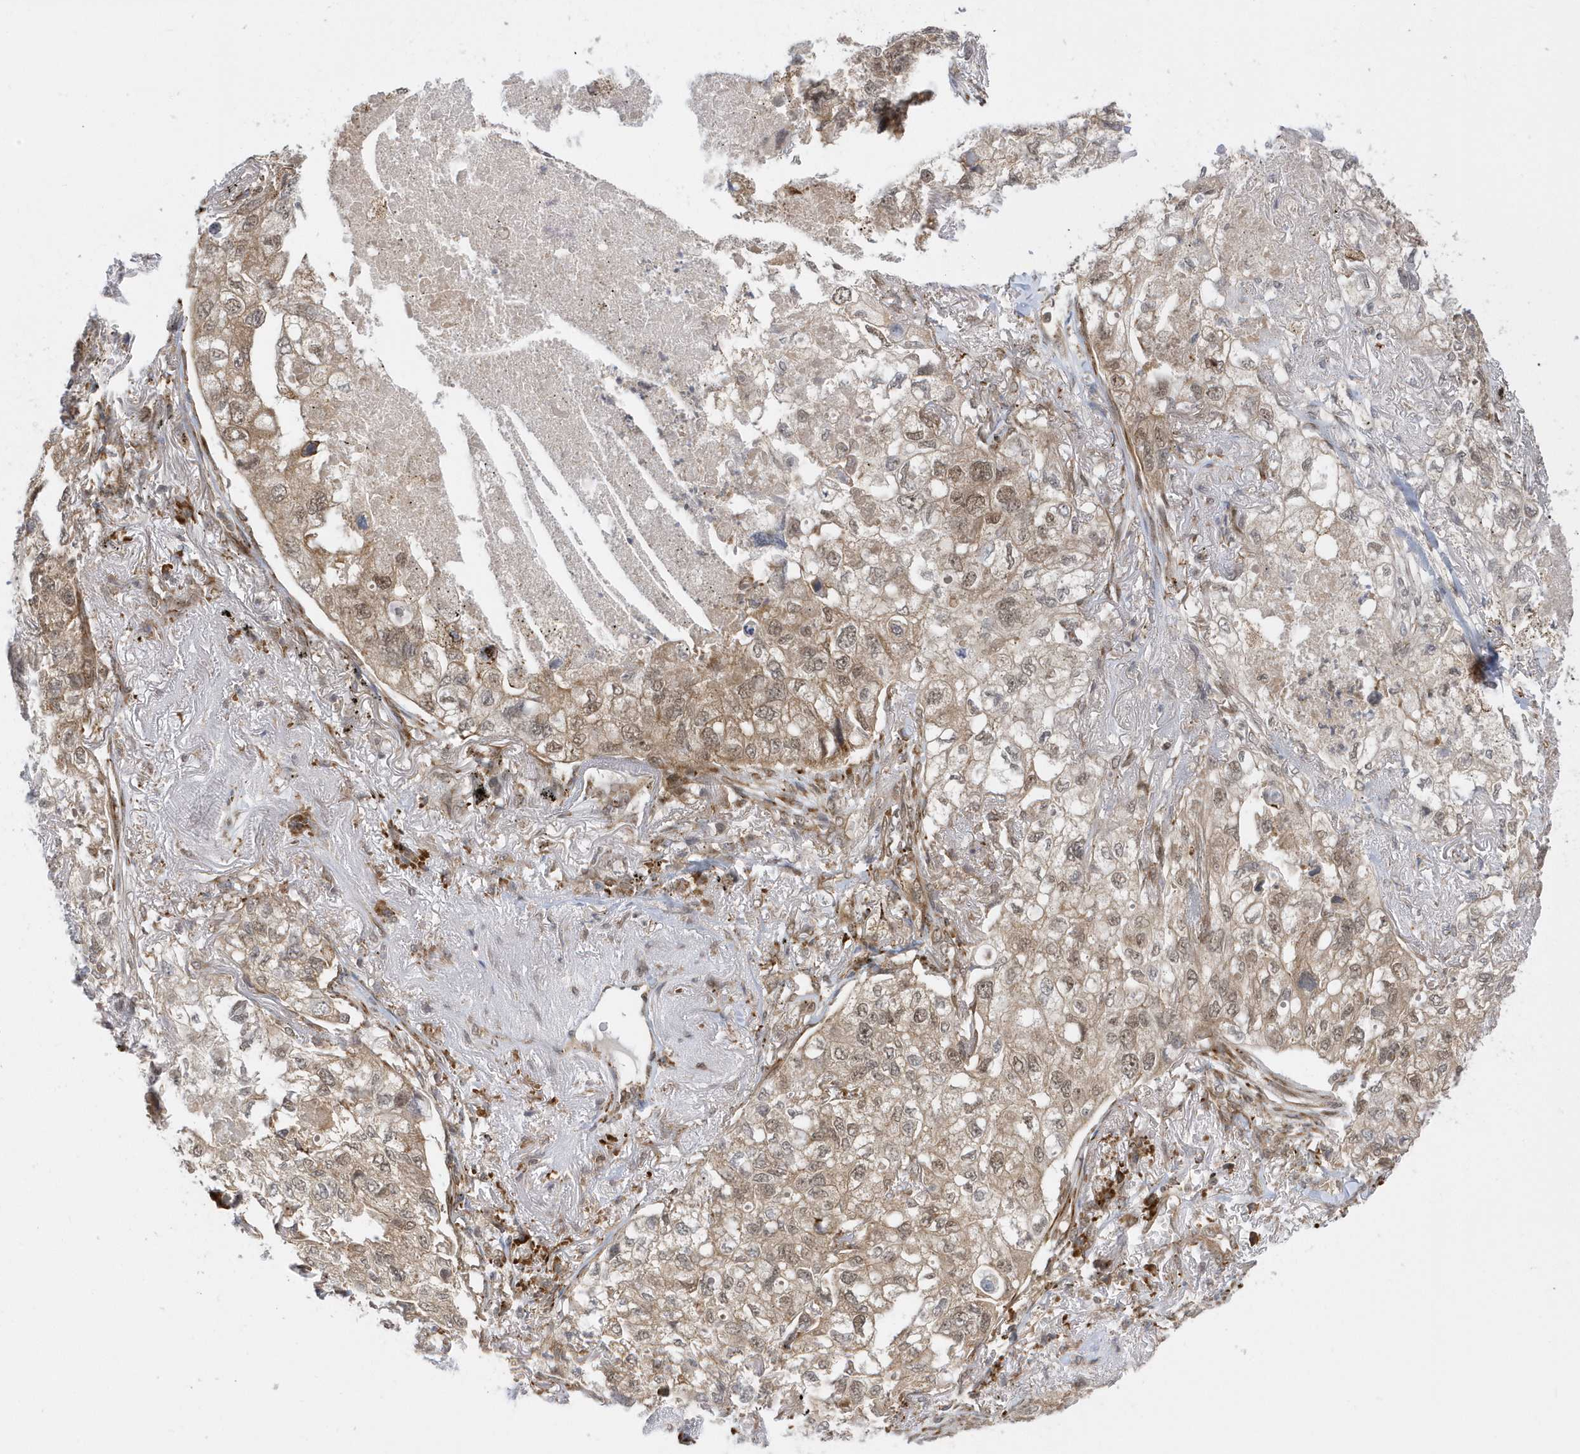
{"staining": {"intensity": "moderate", "quantity": ">75%", "location": "cytoplasmic/membranous,nuclear"}, "tissue": "lung cancer", "cell_type": "Tumor cells", "image_type": "cancer", "snomed": [{"axis": "morphology", "description": "Adenocarcinoma, NOS"}, {"axis": "topography", "description": "Lung"}], "caption": "Lung cancer stained for a protein exhibits moderate cytoplasmic/membranous and nuclear positivity in tumor cells. (DAB (3,3'-diaminobenzidine) = brown stain, brightfield microscopy at high magnification).", "gene": "METTL21A", "patient": {"sex": "male", "age": 65}}